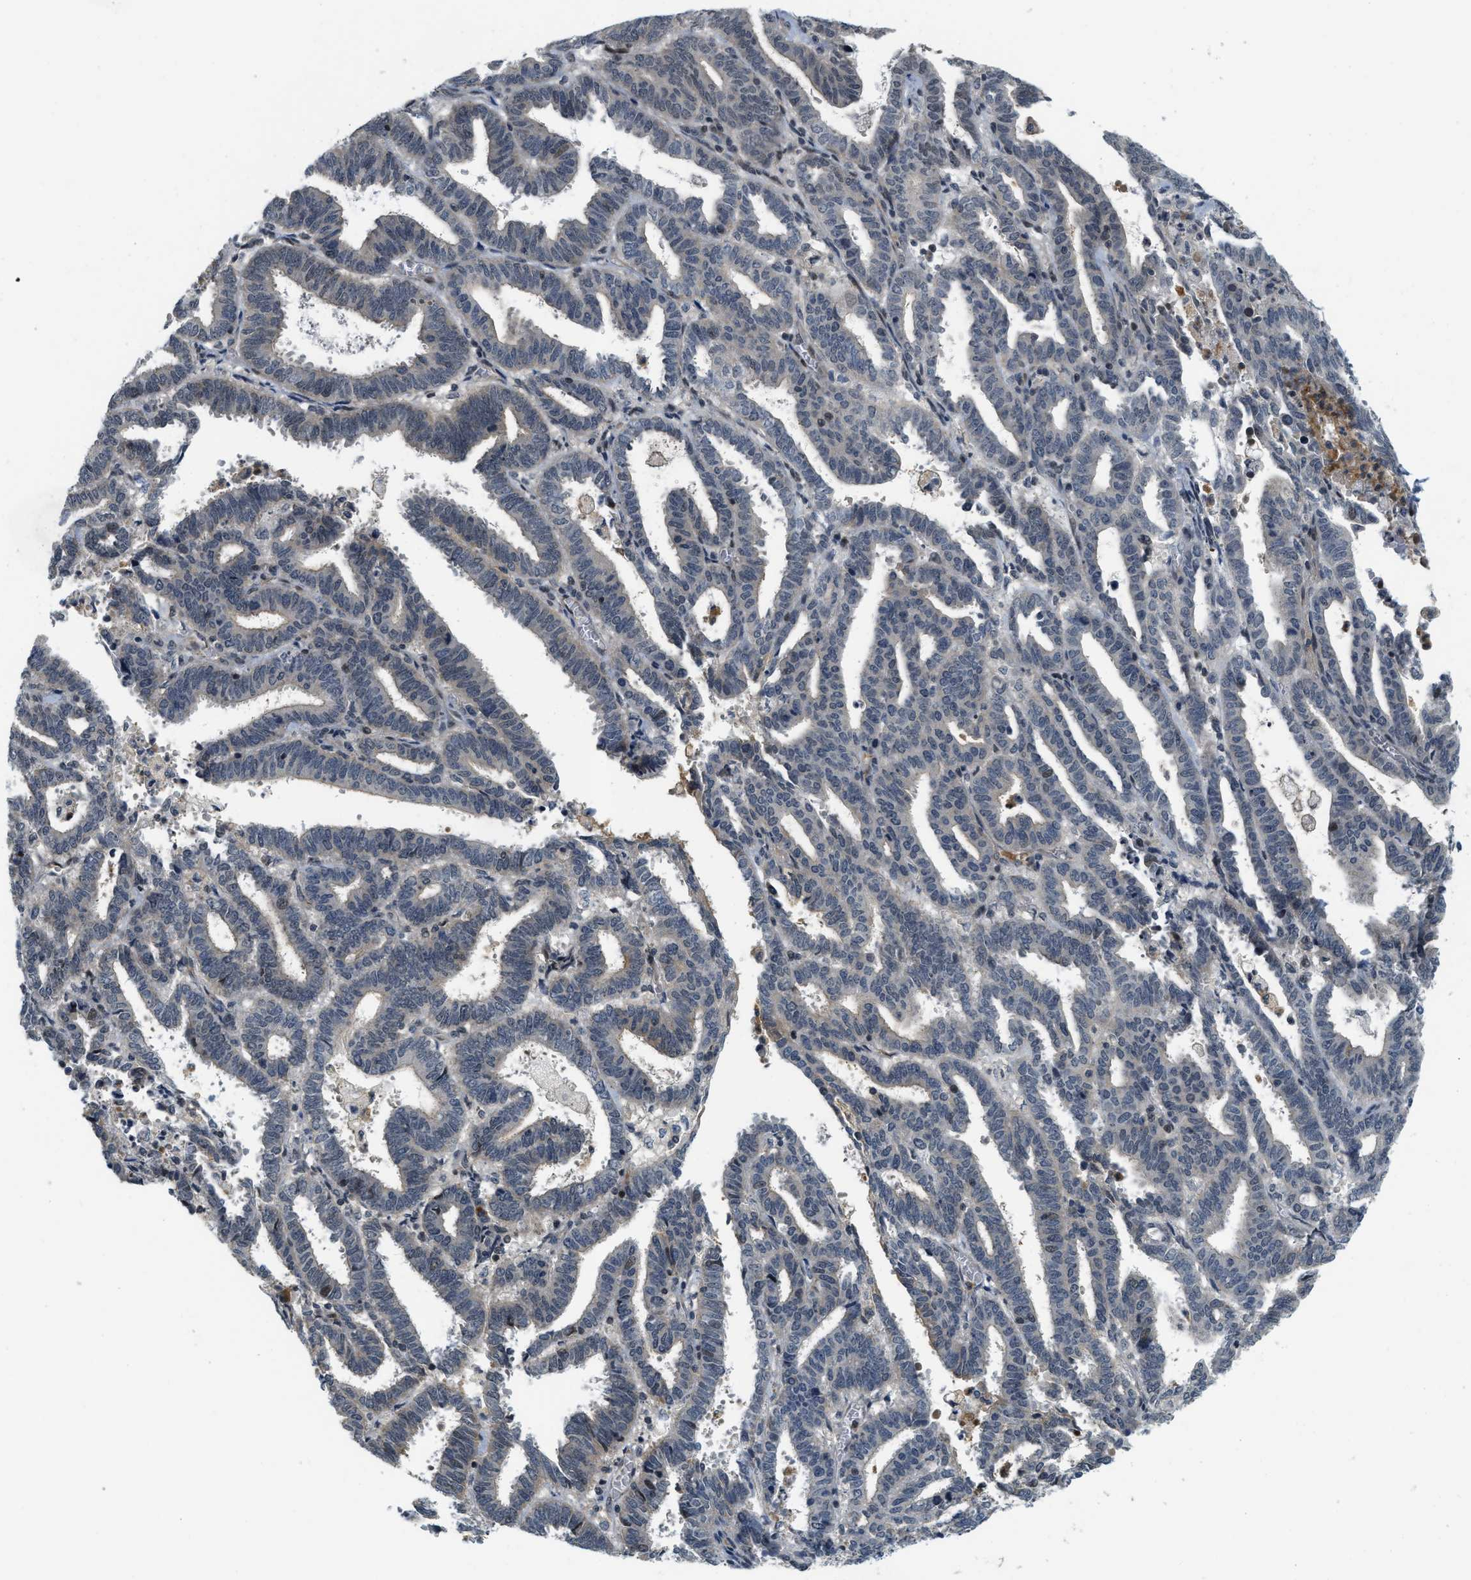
{"staining": {"intensity": "weak", "quantity": "<25%", "location": "cytoplasmic/membranous"}, "tissue": "endometrial cancer", "cell_type": "Tumor cells", "image_type": "cancer", "snomed": [{"axis": "morphology", "description": "Adenocarcinoma, NOS"}, {"axis": "topography", "description": "Uterus"}], "caption": "This is an immunohistochemistry (IHC) photomicrograph of endometrial cancer (adenocarcinoma). There is no expression in tumor cells.", "gene": "KMT2A", "patient": {"sex": "female", "age": 83}}